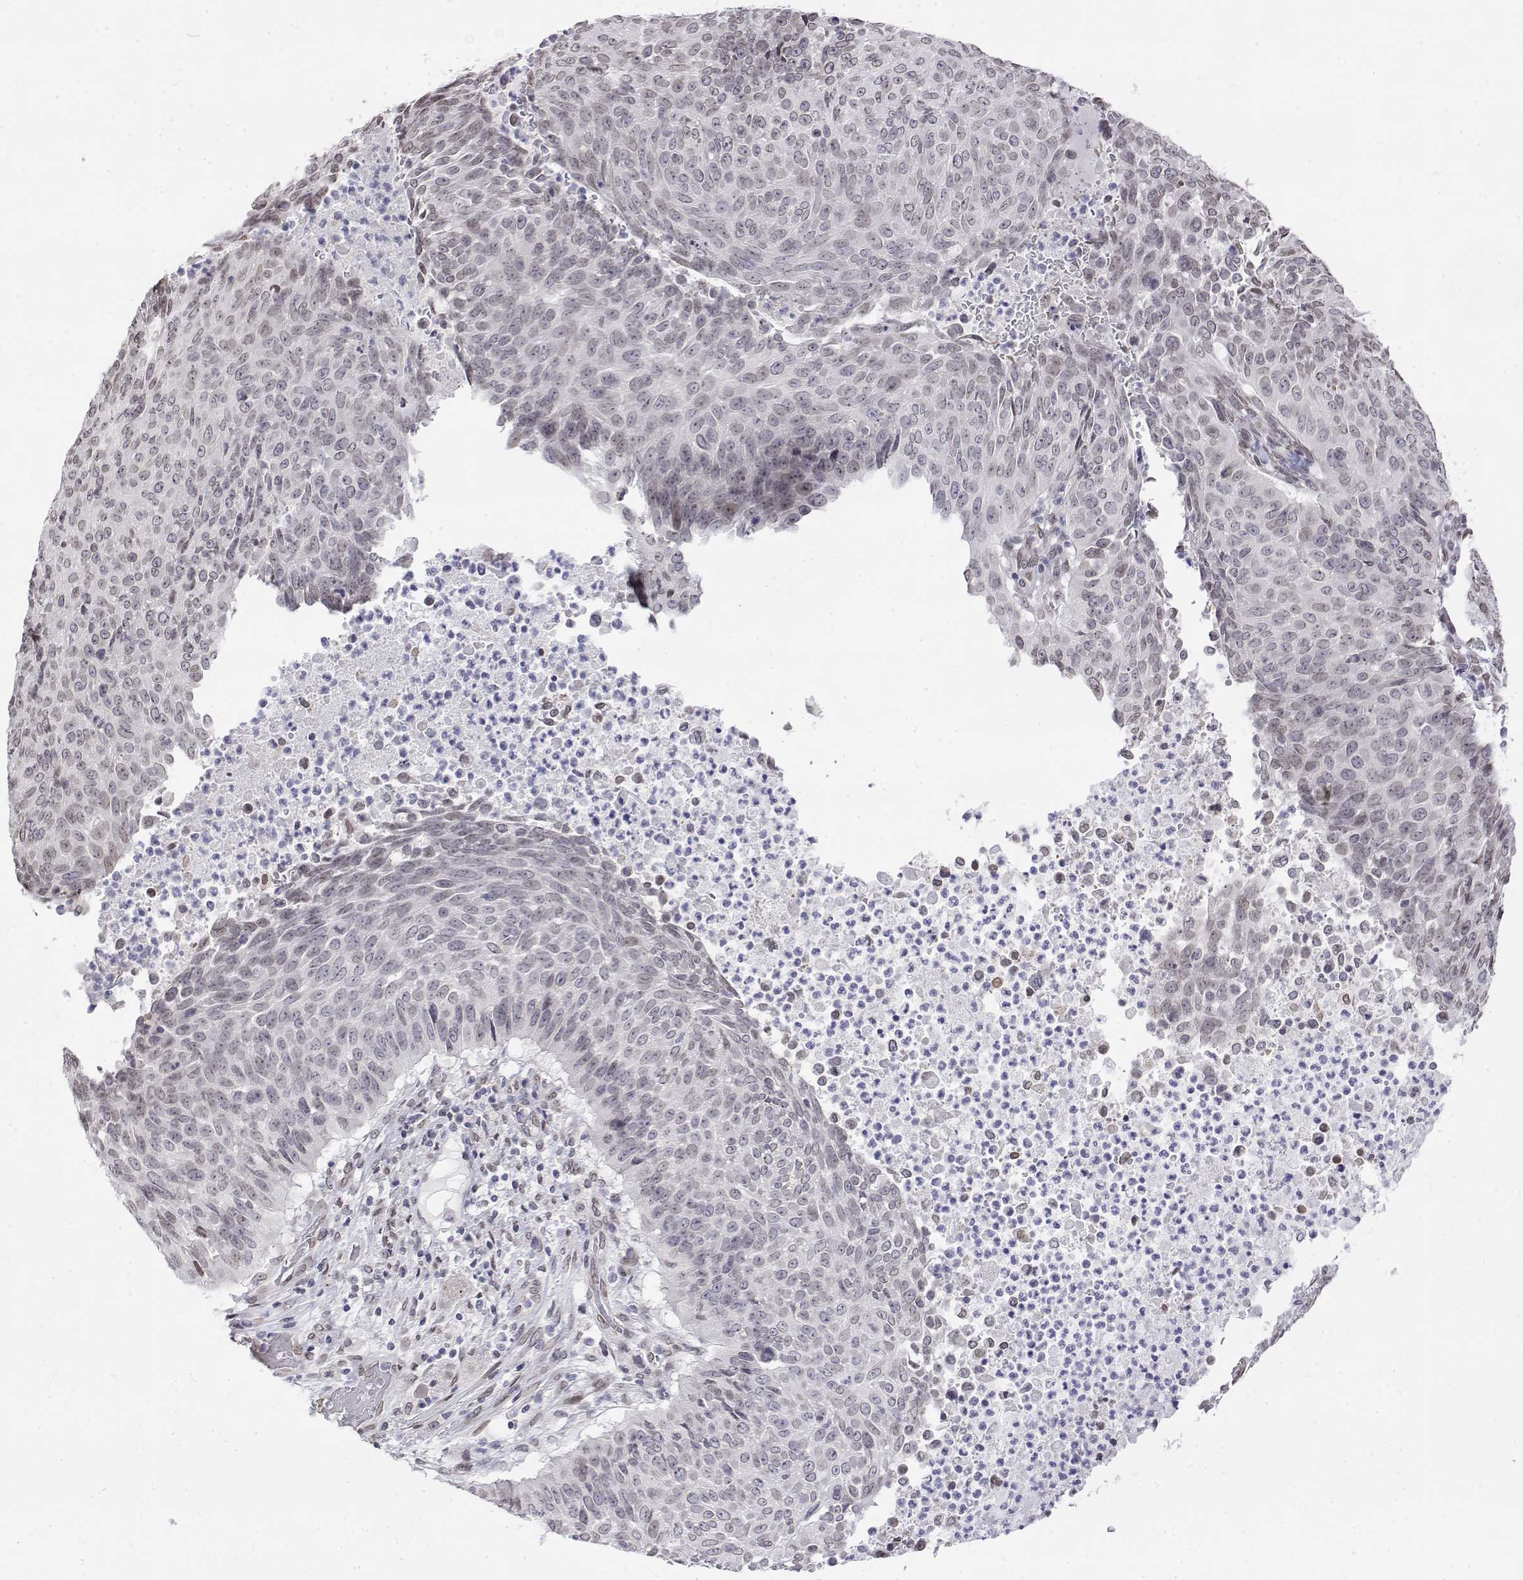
{"staining": {"intensity": "weak", "quantity": "<25%", "location": "nuclear"}, "tissue": "lung cancer", "cell_type": "Tumor cells", "image_type": "cancer", "snomed": [{"axis": "morphology", "description": "Normal tissue, NOS"}, {"axis": "morphology", "description": "Squamous cell carcinoma, NOS"}, {"axis": "topography", "description": "Bronchus"}, {"axis": "topography", "description": "Lung"}], "caption": "DAB (3,3'-diaminobenzidine) immunohistochemical staining of human lung squamous cell carcinoma demonstrates no significant staining in tumor cells.", "gene": "ZNF532", "patient": {"sex": "male", "age": 64}}